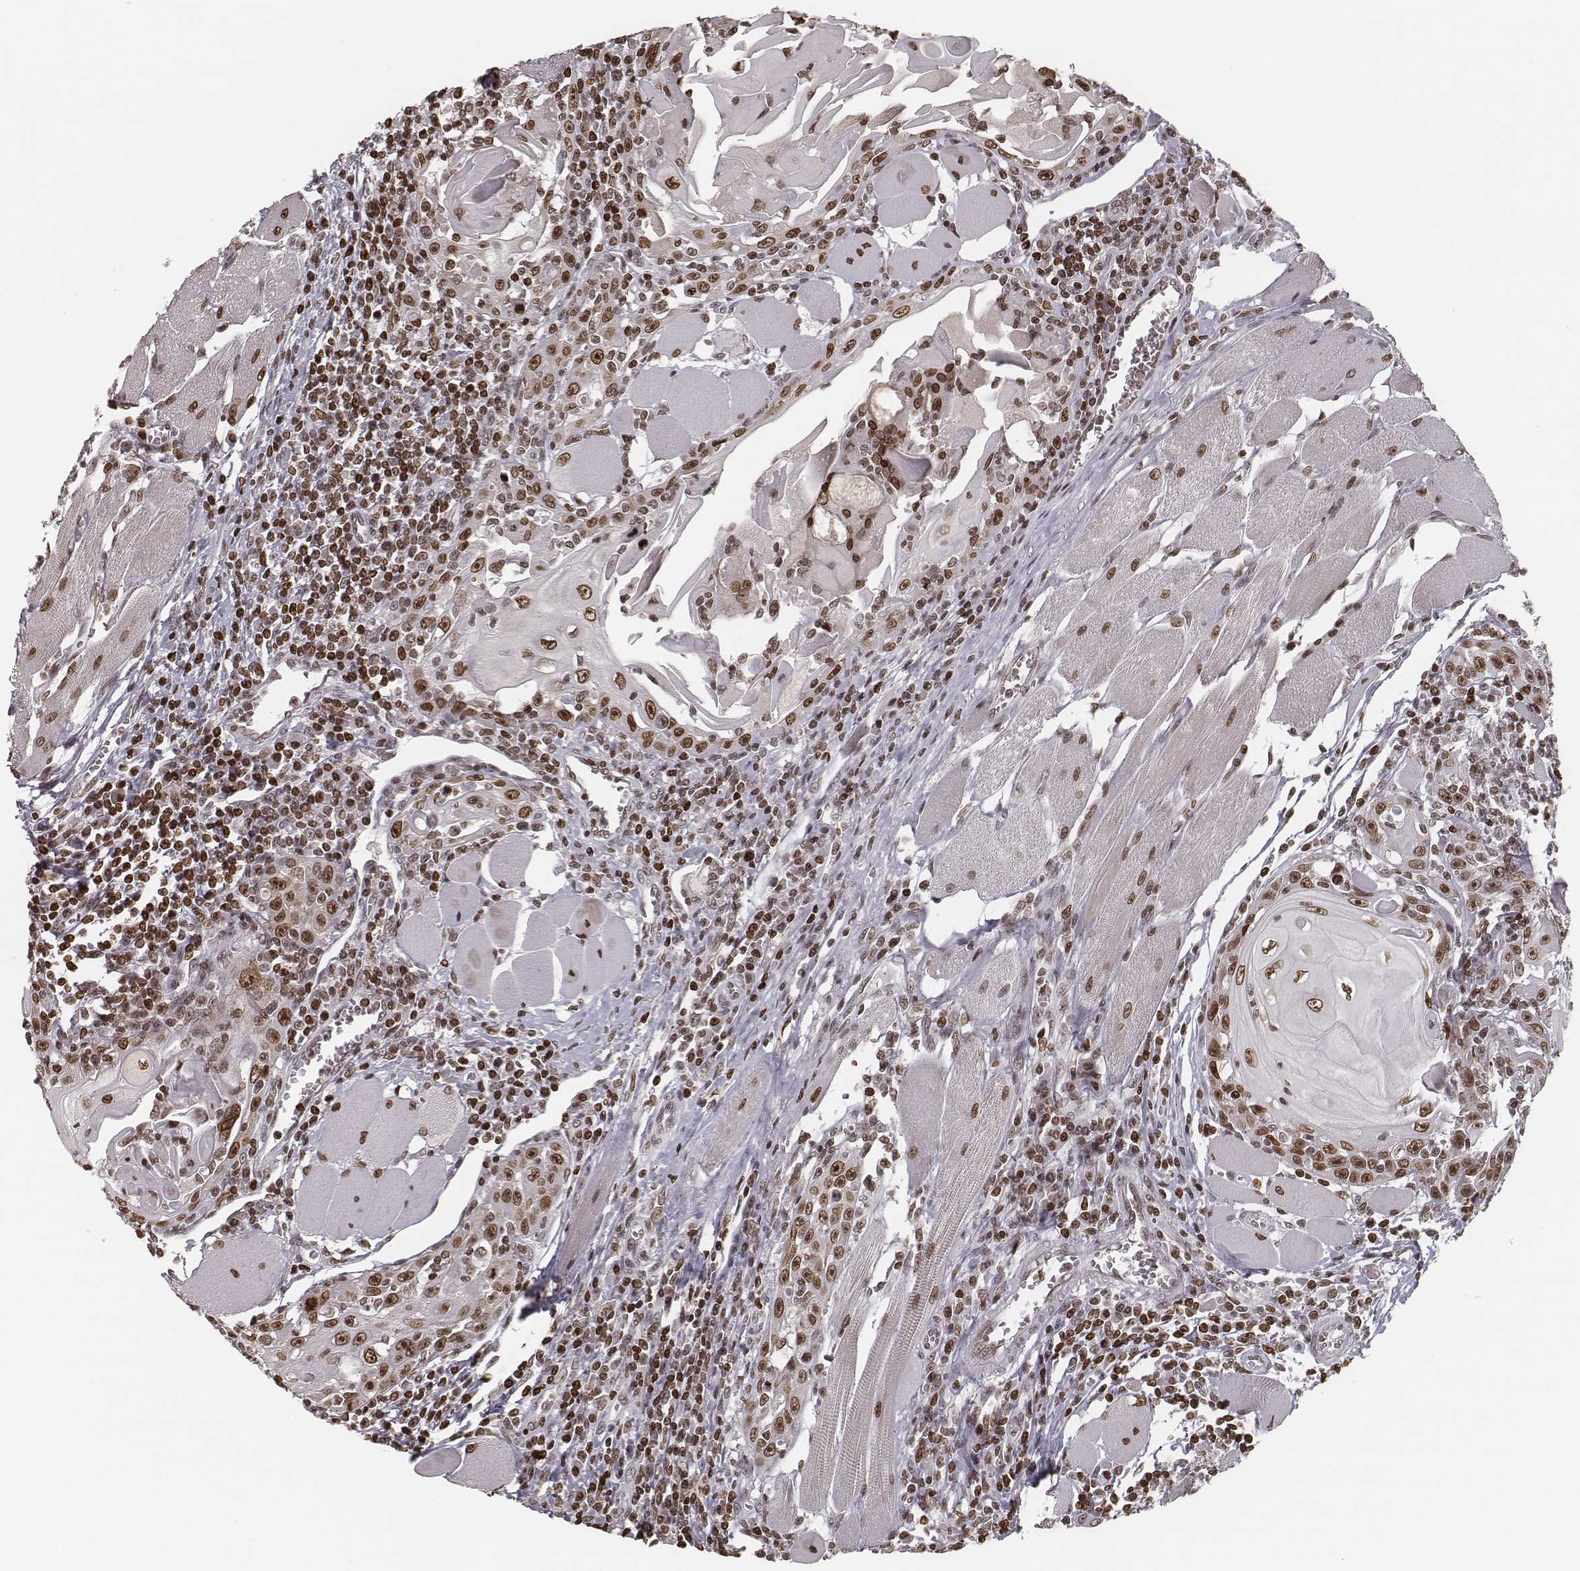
{"staining": {"intensity": "moderate", "quantity": ">75%", "location": "nuclear"}, "tissue": "head and neck cancer", "cell_type": "Tumor cells", "image_type": "cancer", "snomed": [{"axis": "morphology", "description": "Normal tissue, NOS"}, {"axis": "morphology", "description": "Squamous cell carcinoma, NOS"}, {"axis": "topography", "description": "Oral tissue"}, {"axis": "topography", "description": "Head-Neck"}], "caption": "An image of head and neck cancer stained for a protein reveals moderate nuclear brown staining in tumor cells. The staining was performed using DAB, with brown indicating positive protein expression. Nuclei are stained blue with hematoxylin.", "gene": "HMGA2", "patient": {"sex": "male", "age": 52}}